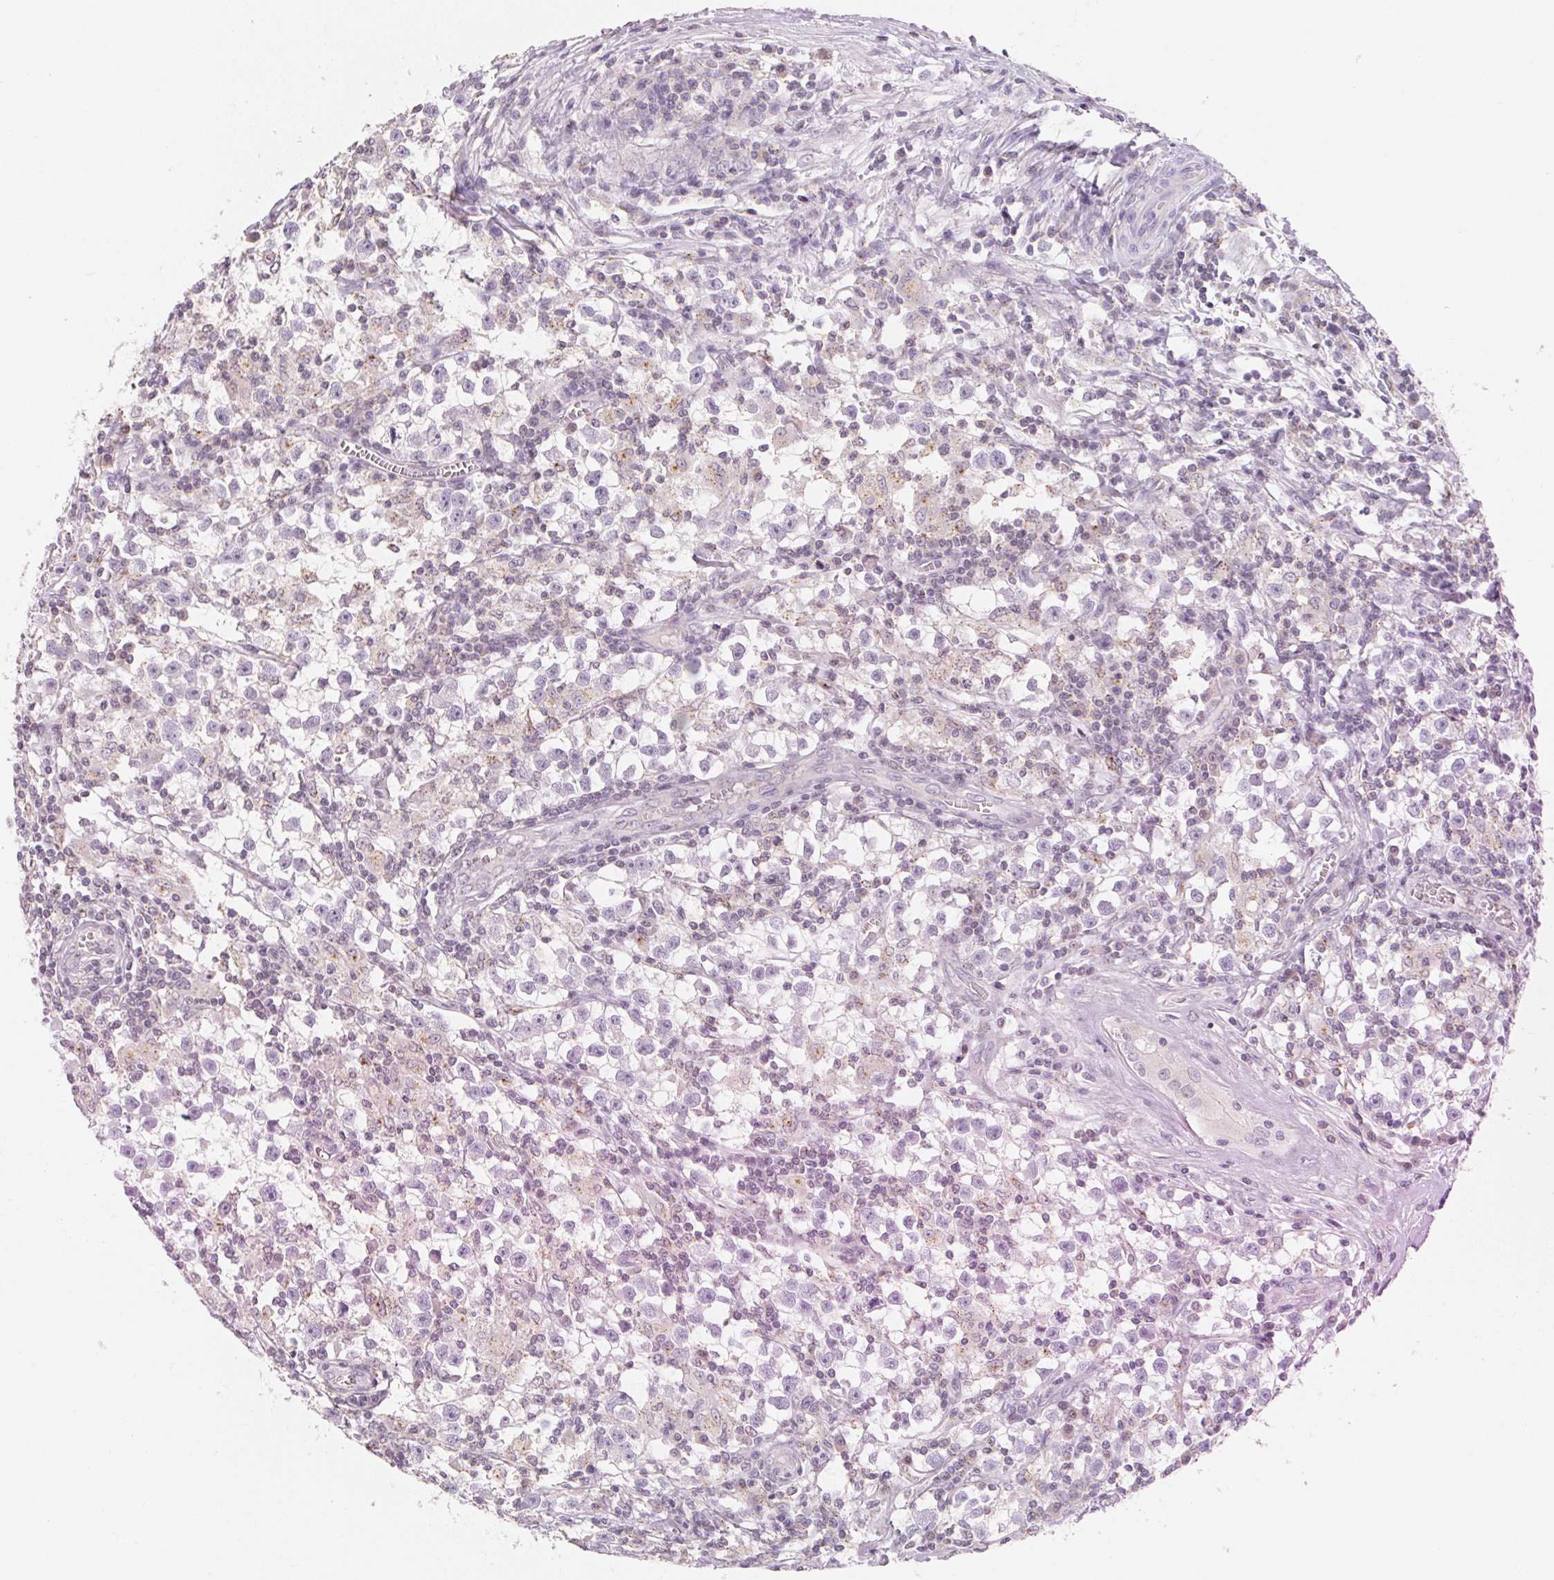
{"staining": {"intensity": "negative", "quantity": "none", "location": "none"}, "tissue": "testis cancer", "cell_type": "Tumor cells", "image_type": "cancer", "snomed": [{"axis": "morphology", "description": "Seminoma, NOS"}, {"axis": "topography", "description": "Testis"}], "caption": "IHC photomicrograph of neoplastic tissue: human testis cancer (seminoma) stained with DAB (3,3'-diaminobenzidine) displays no significant protein staining in tumor cells.", "gene": "HOXB13", "patient": {"sex": "male", "age": 31}}